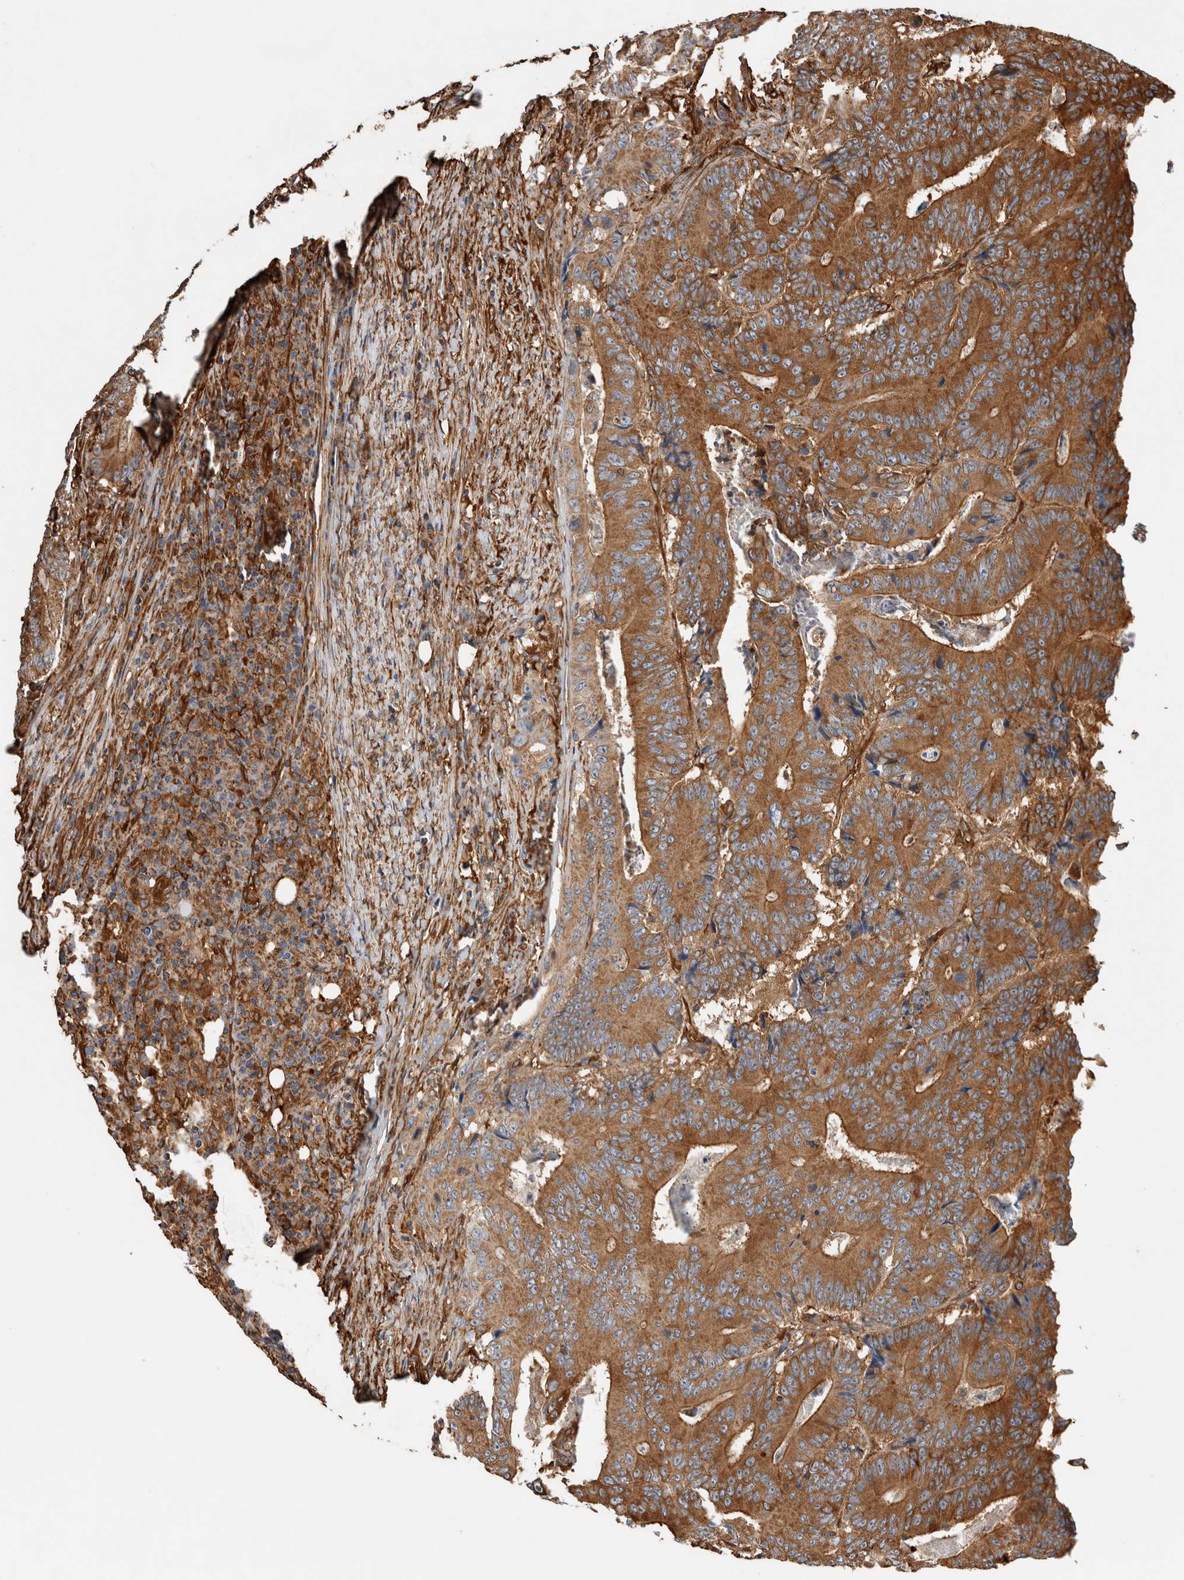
{"staining": {"intensity": "moderate", "quantity": ">75%", "location": "cytoplasmic/membranous"}, "tissue": "colorectal cancer", "cell_type": "Tumor cells", "image_type": "cancer", "snomed": [{"axis": "morphology", "description": "Adenocarcinoma, NOS"}, {"axis": "topography", "description": "Colon"}], "caption": "Protein expression analysis of human adenocarcinoma (colorectal) reveals moderate cytoplasmic/membranous positivity in approximately >75% of tumor cells.", "gene": "ZNF397", "patient": {"sex": "male", "age": 83}}